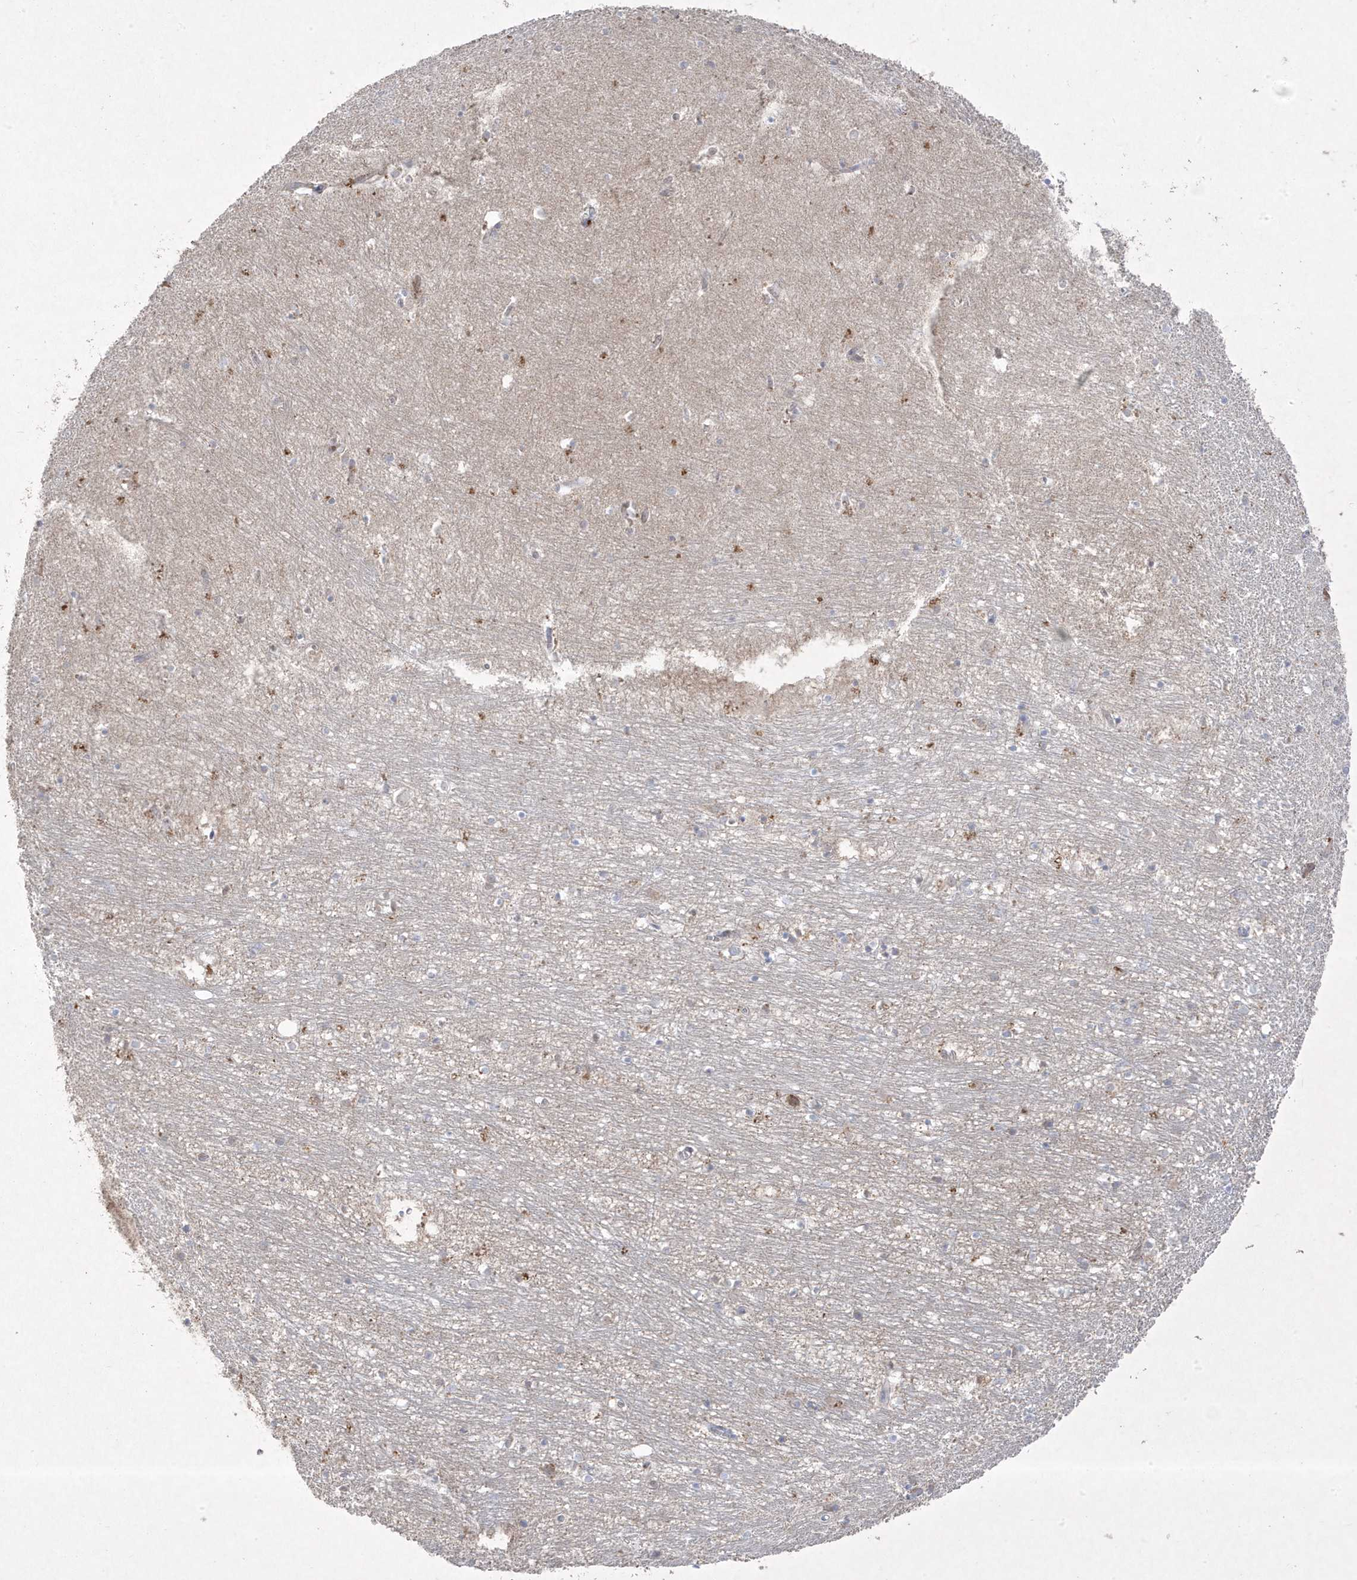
{"staining": {"intensity": "negative", "quantity": "none", "location": "none"}, "tissue": "hippocampus", "cell_type": "Glial cells", "image_type": "normal", "snomed": [{"axis": "morphology", "description": "Normal tissue, NOS"}, {"axis": "topography", "description": "Hippocampus"}], "caption": "Micrograph shows no protein staining in glial cells of benign hippocampus.", "gene": "ADAMTSL3", "patient": {"sex": "female", "age": 64}}